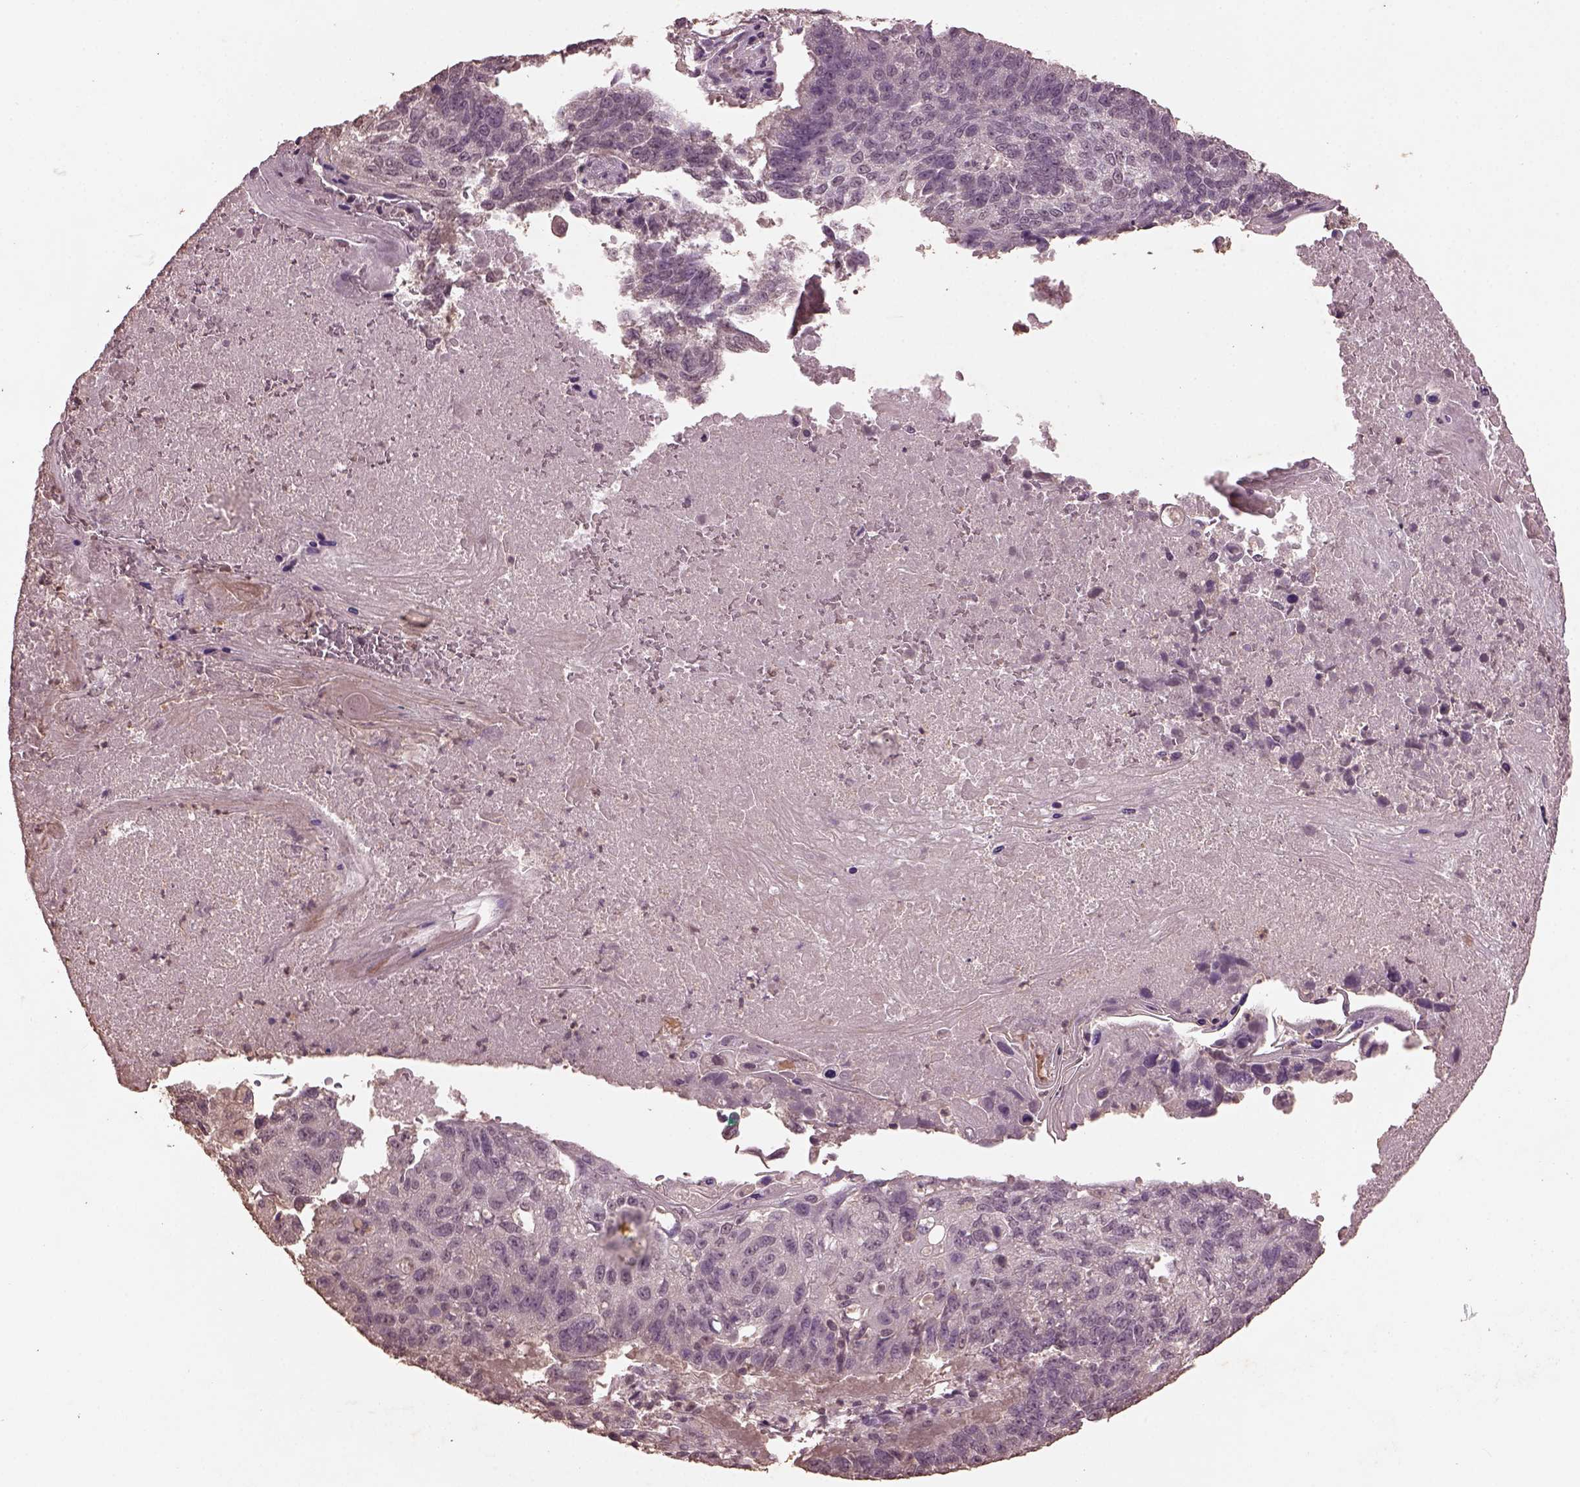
{"staining": {"intensity": "negative", "quantity": "none", "location": "none"}, "tissue": "lung cancer", "cell_type": "Tumor cells", "image_type": "cancer", "snomed": [{"axis": "morphology", "description": "Squamous cell carcinoma, NOS"}, {"axis": "topography", "description": "Lung"}], "caption": "Lung cancer (squamous cell carcinoma) stained for a protein using immunohistochemistry shows no staining tumor cells.", "gene": "CPT1C", "patient": {"sex": "male", "age": 73}}